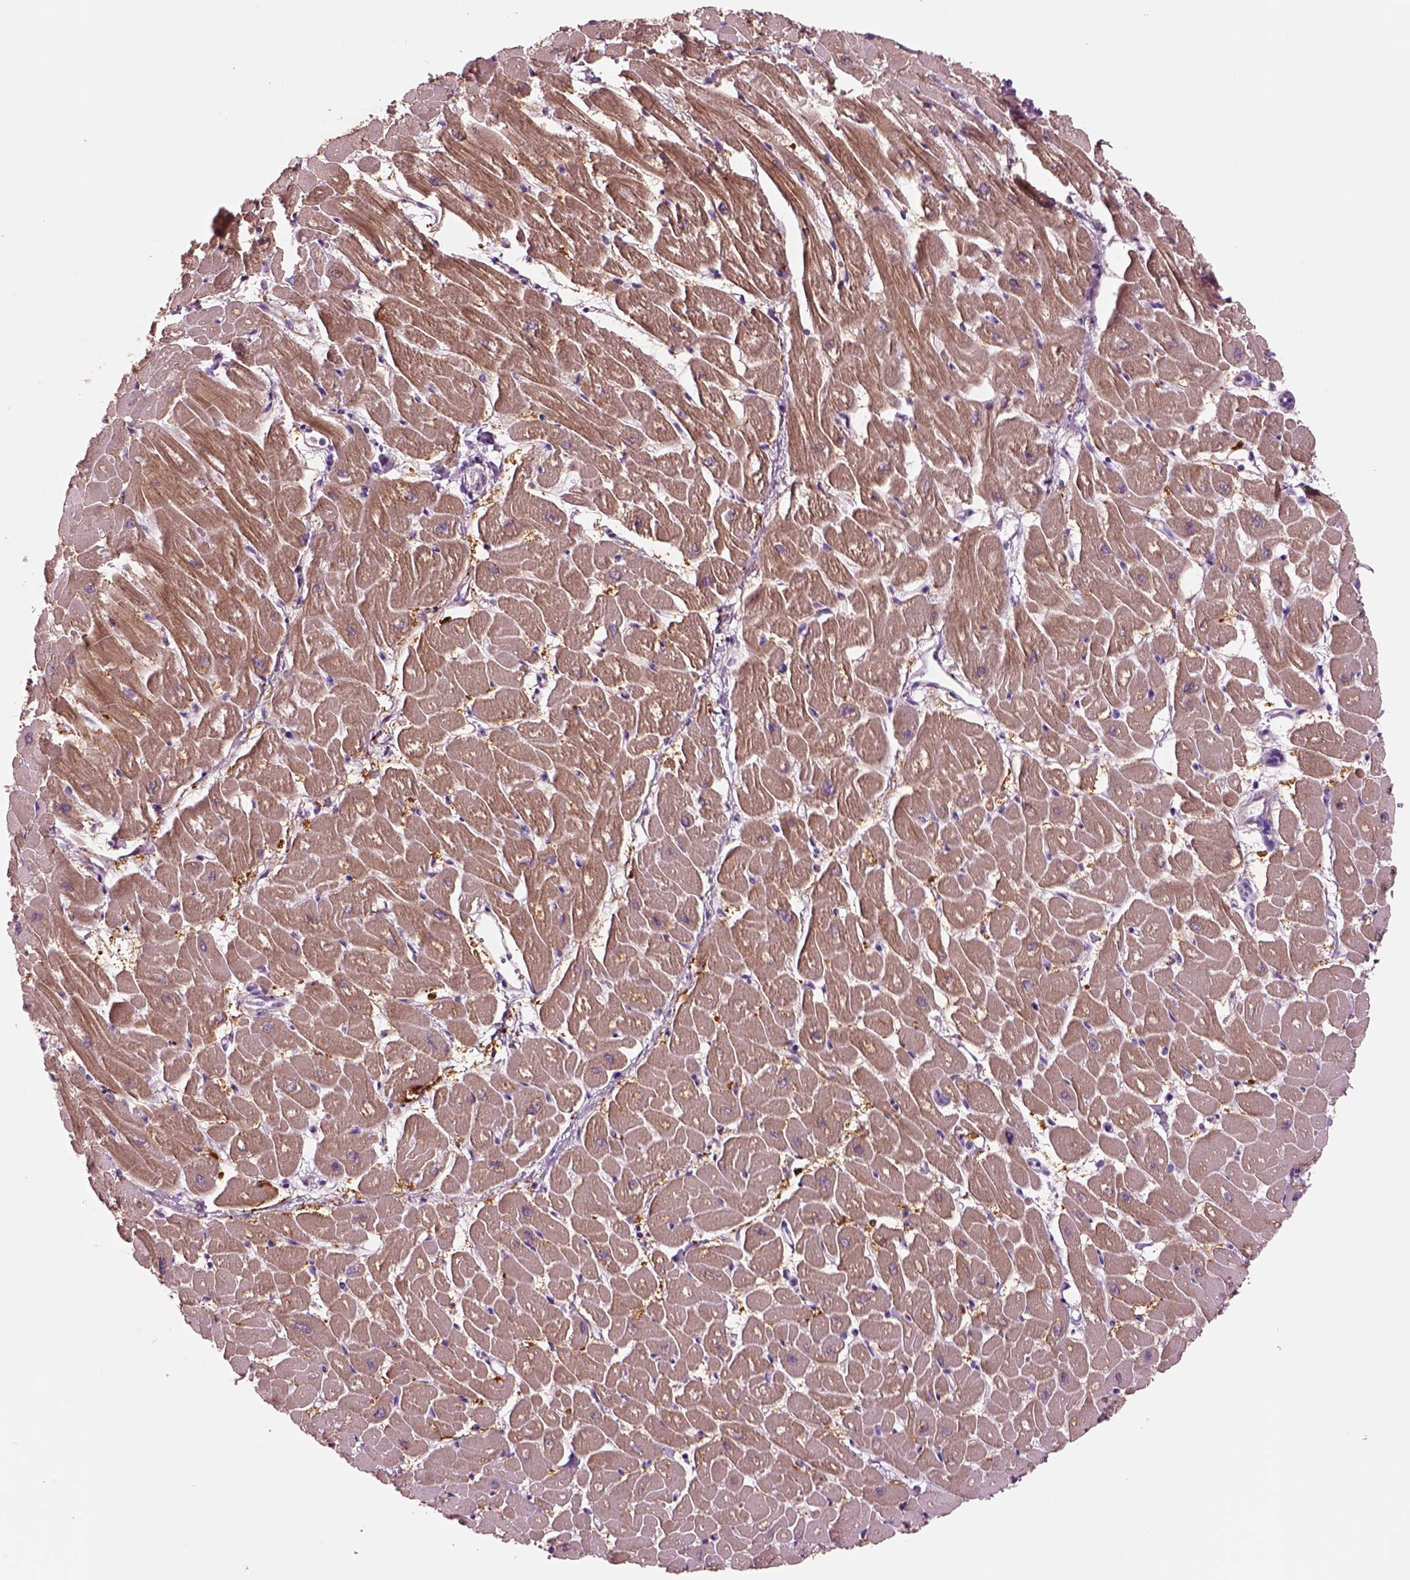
{"staining": {"intensity": "moderate", "quantity": ">75%", "location": "cytoplasmic/membranous"}, "tissue": "heart muscle", "cell_type": "Cardiomyocytes", "image_type": "normal", "snomed": [{"axis": "morphology", "description": "Normal tissue, NOS"}, {"axis": "topography", "description": "Heart"}], "caption": "This is an image of immunohistochemistry staining of benign heart muscle, which shows moderate positivity in the cytoplasmic/membranous of cardiomyocytes.", "gene": "PLPP7", "patient": {"sex": "male", "age": 57}}